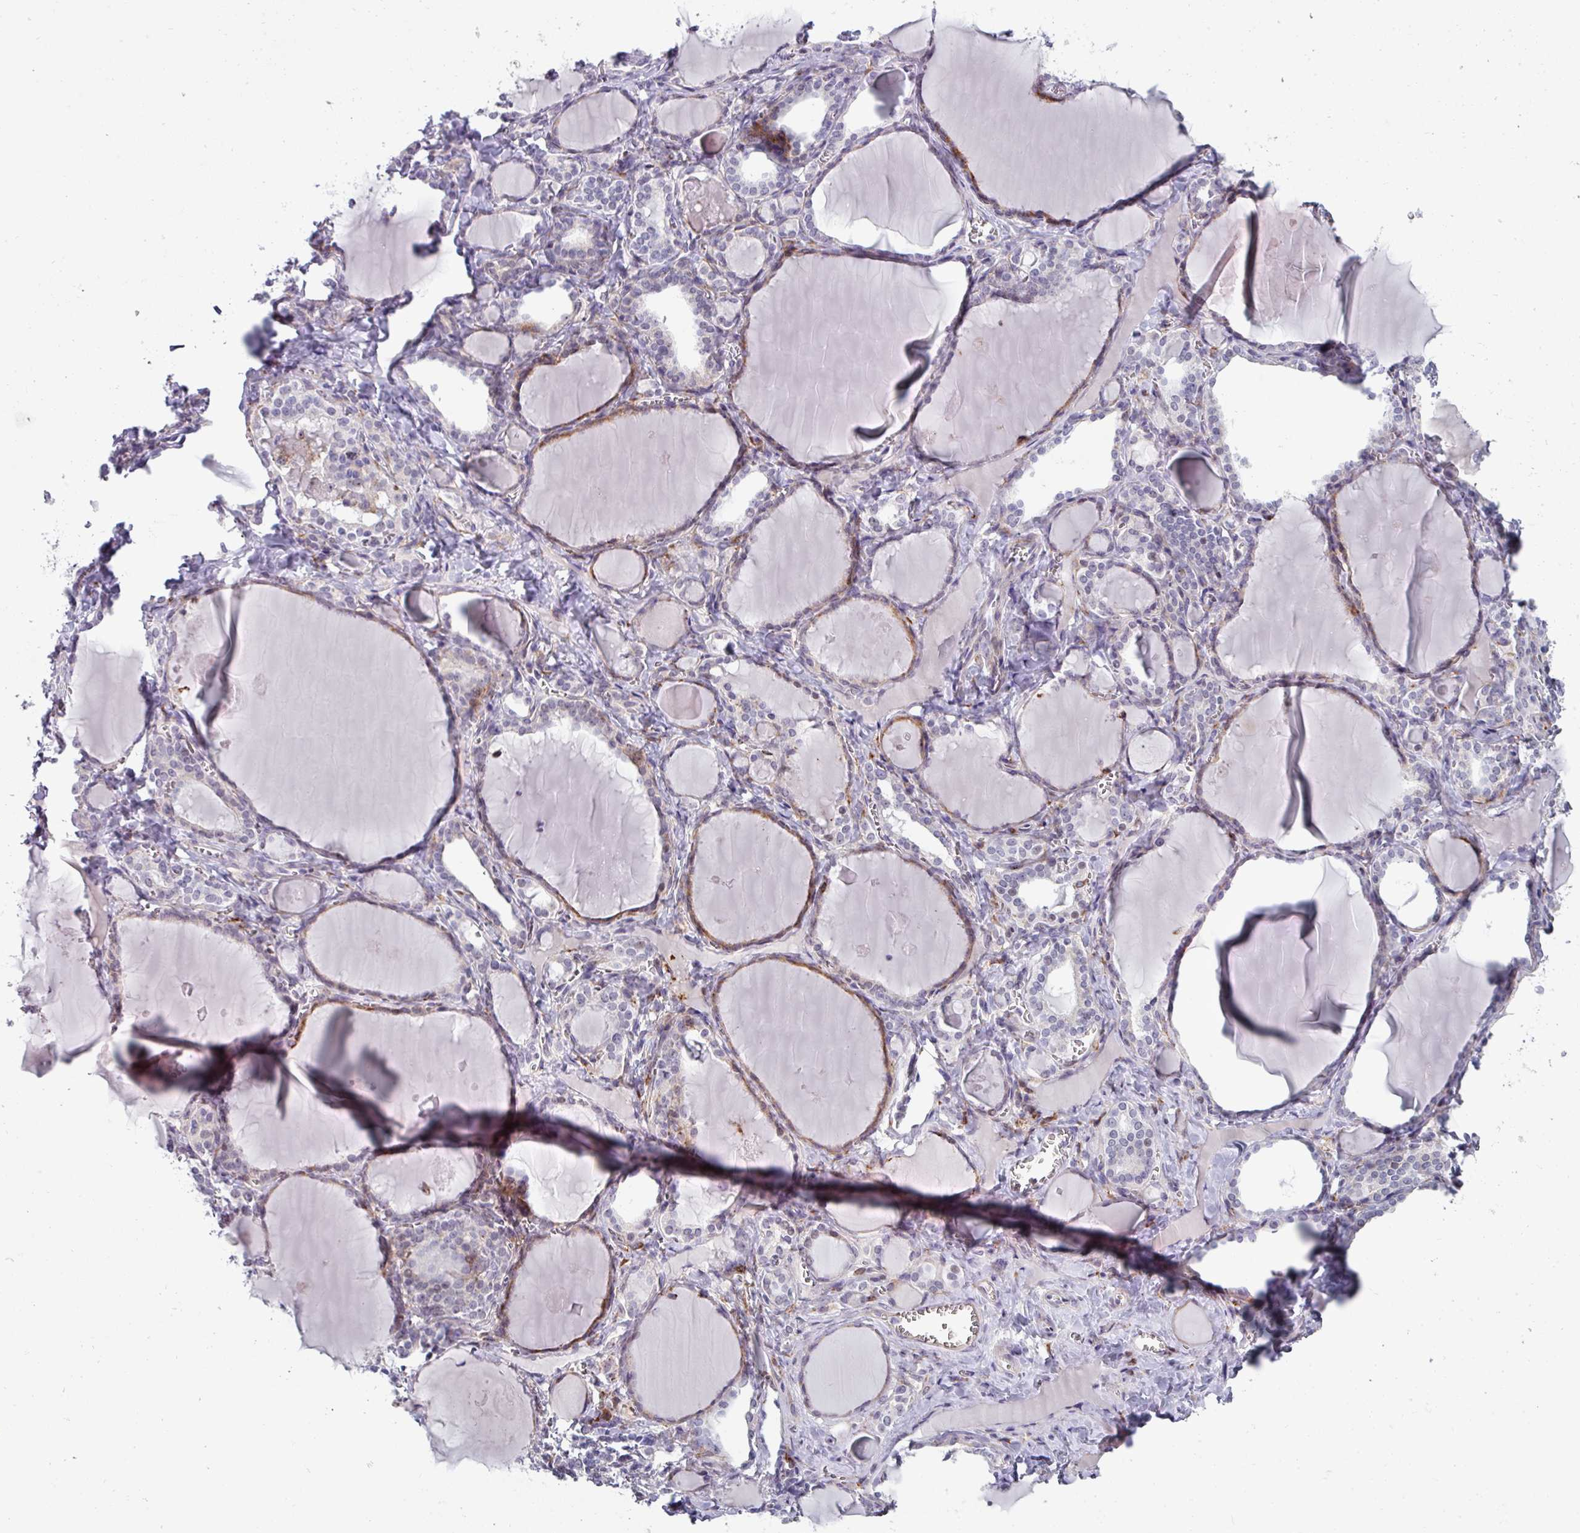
{"staining": {"intensity": "moderate", "quantity": "25%-75%", "location": "cytoplasmic/membranous"}, "tissue": "thyroid gland", "cell_type": "Glandular cells", "image_type": "normal", "snomed": [{"axis": "morphology", "description": "Normal tissue, NOS"}, {"axis": "topography", "description": "Thyroid gland"}], "caption": "Brown immunohistochemical staining in normal thyroid gland reveals moderate cytoplasmic/membranous staining in approximately 25%-75% of glandular cells.", "gene": "BMS1", "patient": {"sex": "female", "age": 42}}